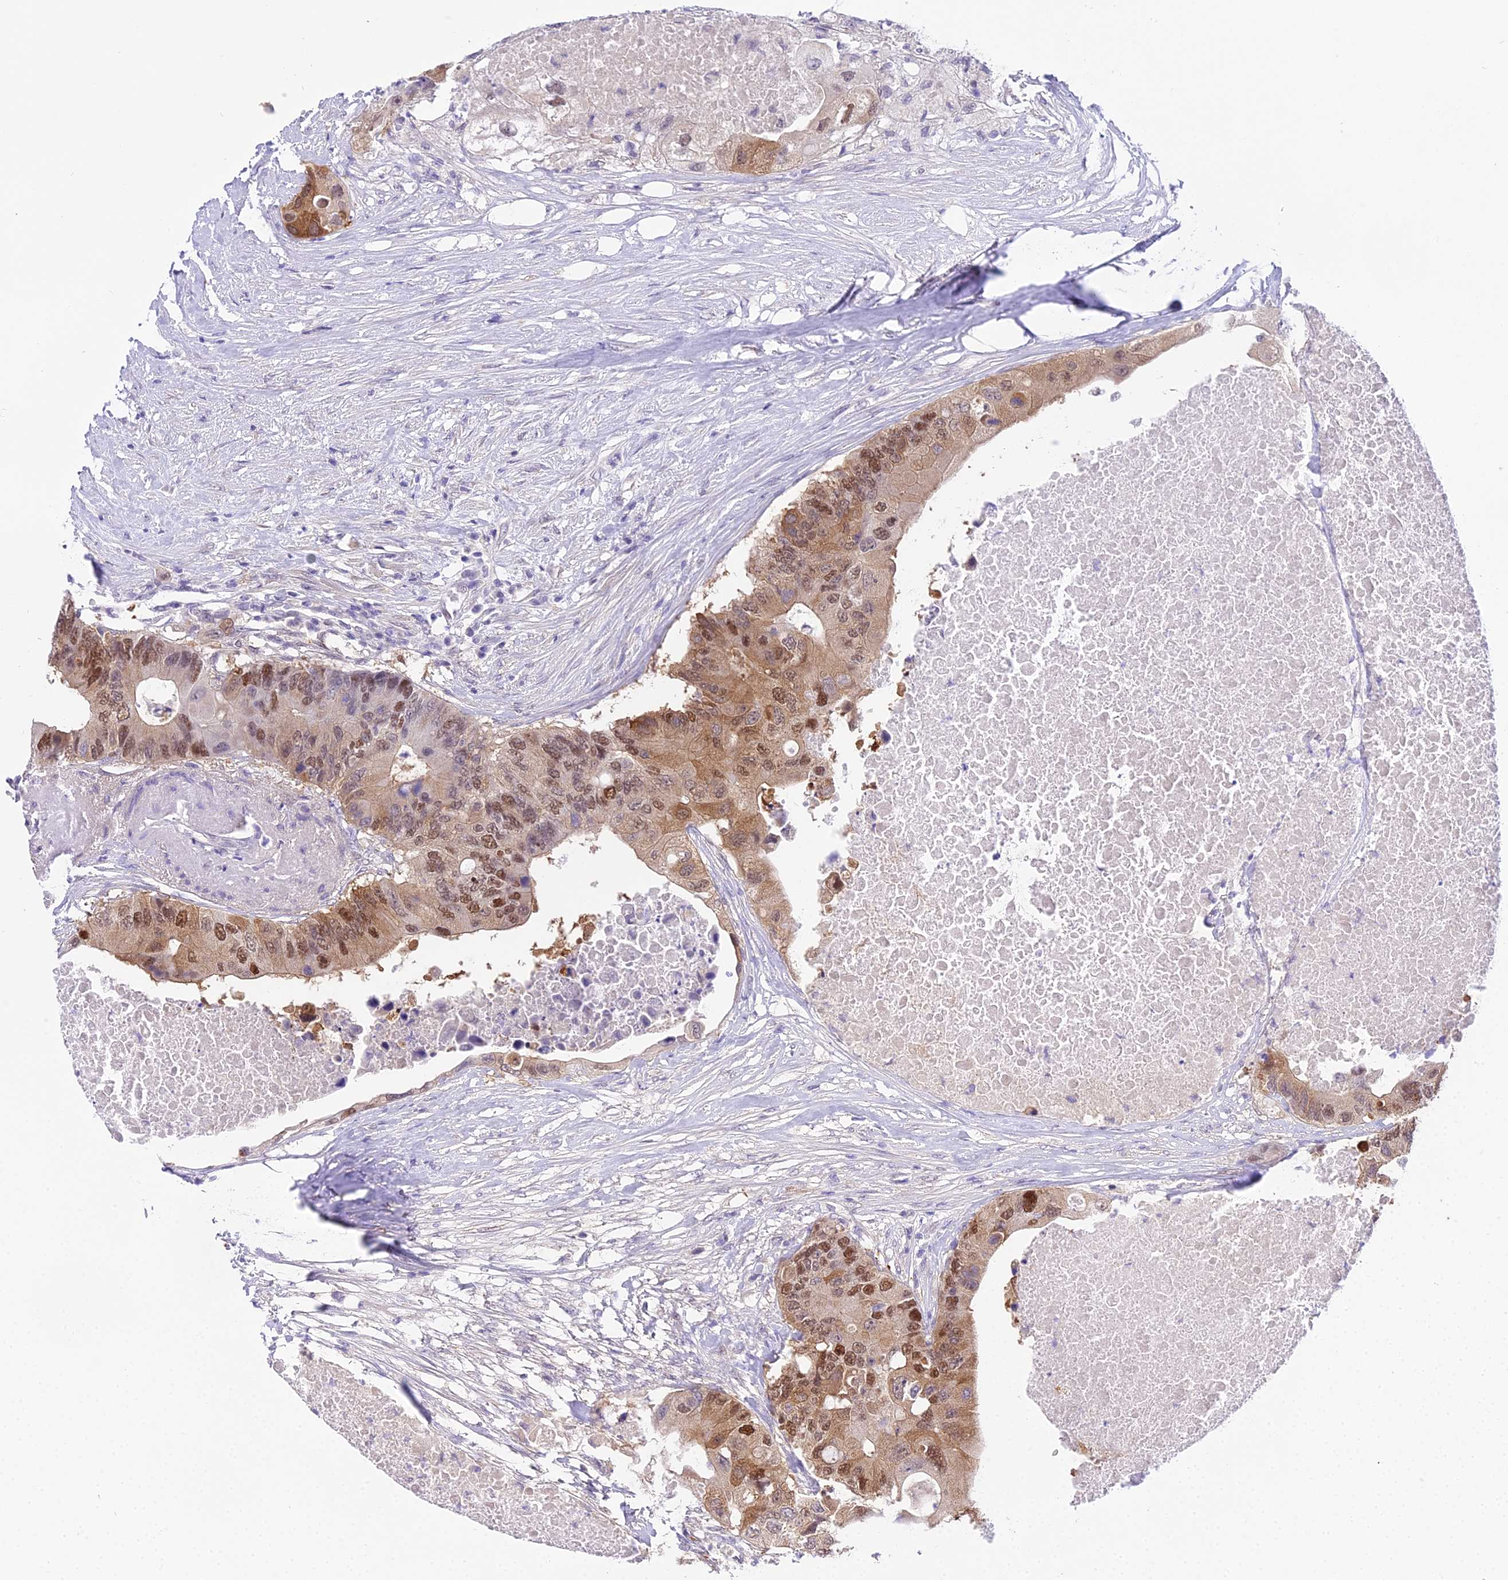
{"staining": {"intensity": "moderate", "quantity": ">75%", "location": "cytoplasmic/membranous,nuclear"}, "tissue": "colorectal cancer", "cell_type": "Tumor cells", "image_type": "cancer", "snomed": [{"axis": "morphology", "description": "Adenocarcinoma, NOS"}, {"axis": "topography", "description": "Colon"}], "caption": "An image of colorectal adenocarcinoma stained for a protein reveals moderate cytoplasmic/membranous and nuclear brown staining in tumor cells.", "gene": "MAT2A", "patient": {"sex": "male", "age": 71}}